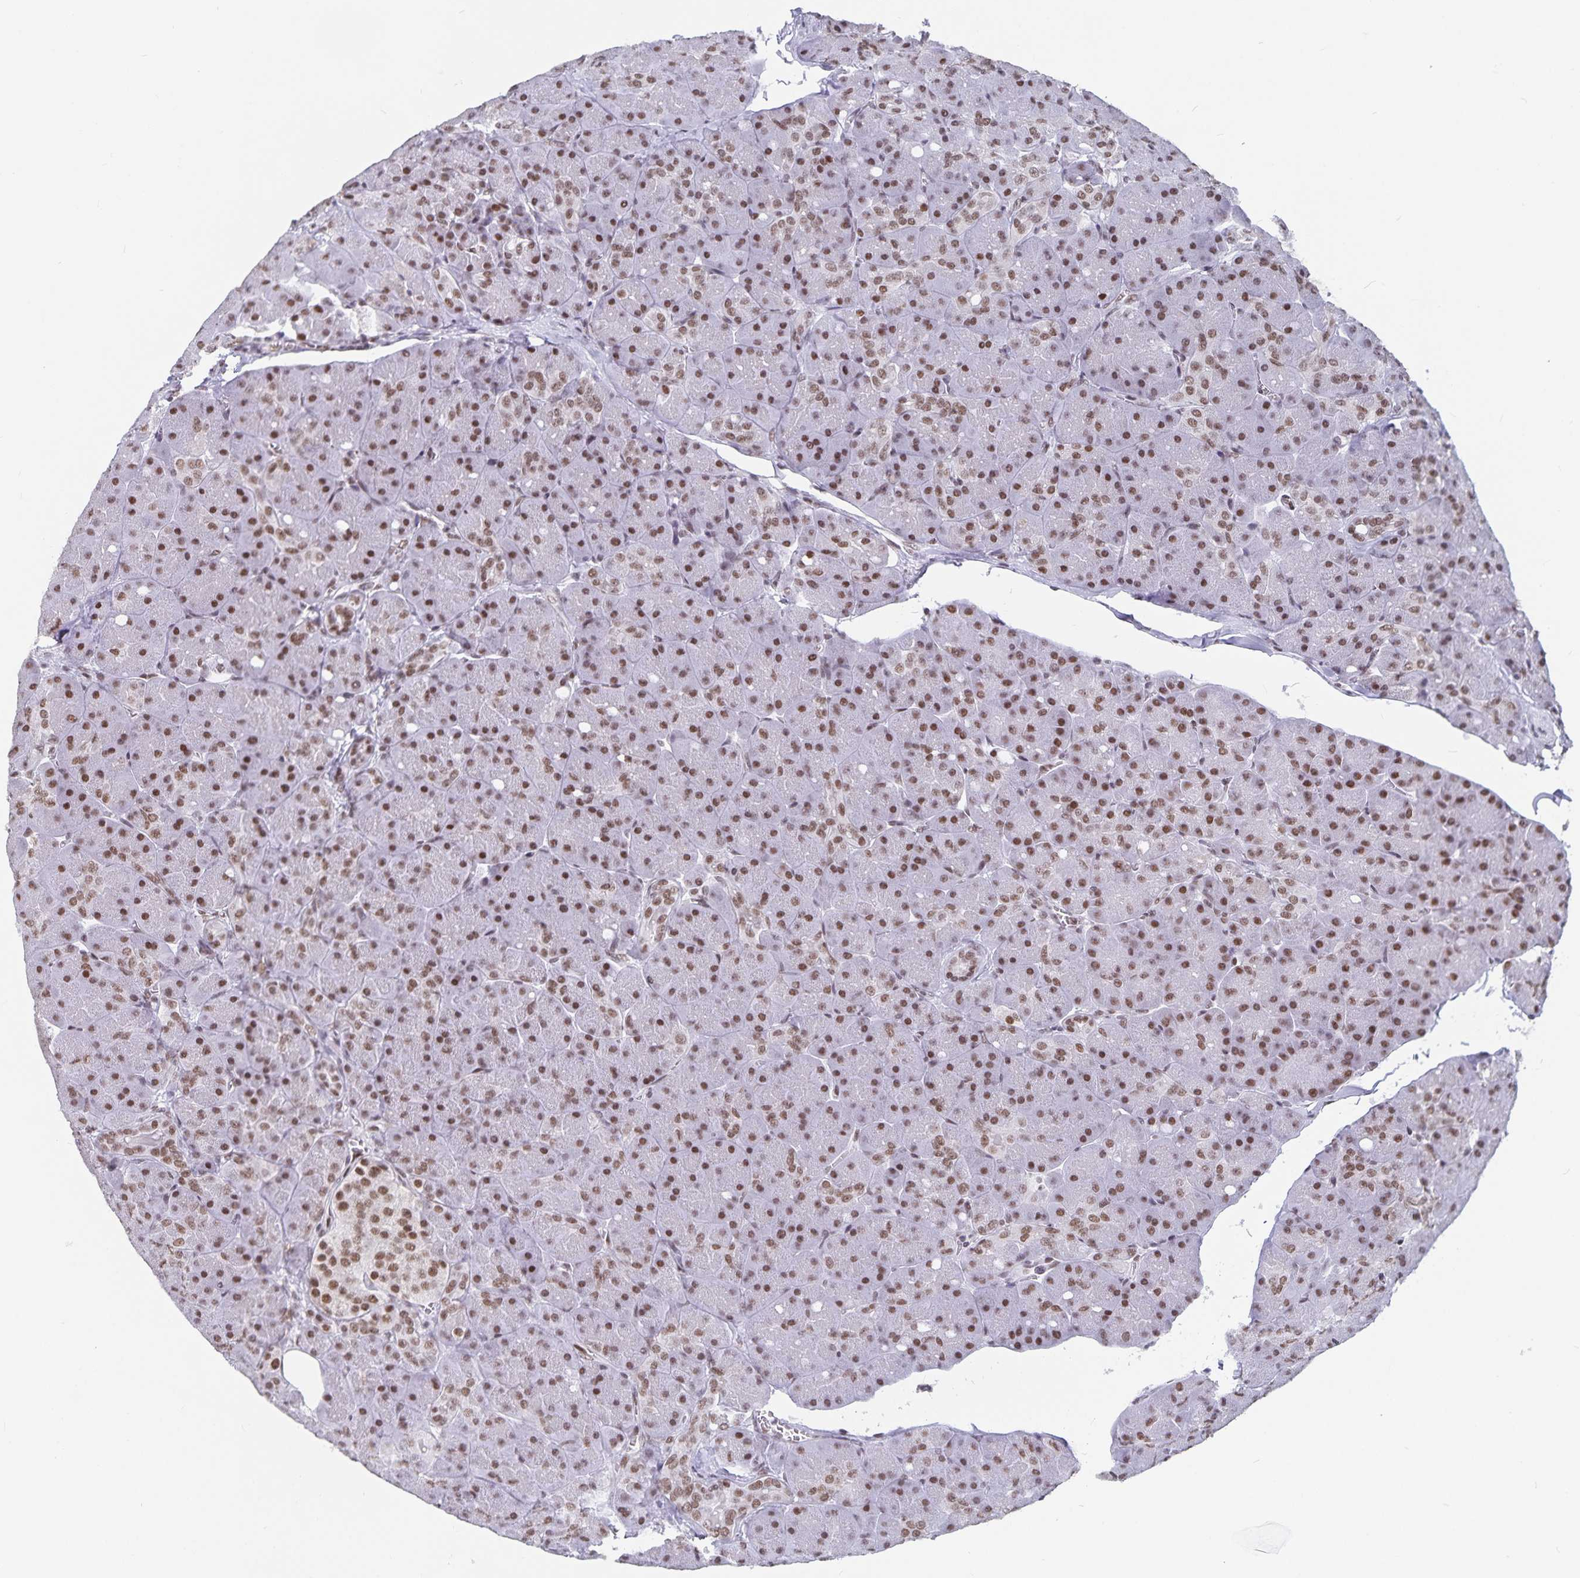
{"staining": {"intensity": "moderate", "quantity": ">75%", "location": "nuclear"}, "tissue": "pancreas", "cell_type": "Exocrine glandular cells", "image_type": "normal", "snomed": [{"axis": "morphology", "description": "Normal tissue, NOS"}, {"axis": "topography", "description": "Pancreas"}], "caption": "Unremarkable pancreas was stained to show a protein in brown. There is medium levels of moderate nuclear expression in about >75% of exocrine glandular cells. The protein is stained brown, and the nuclei are stained in blue (DAB (3,3'-diaminobenzidine) IHC with brightfield microscopy, high magnification).", "gene": "PBX2", "patient": {"sex": "male", "age": 55}}